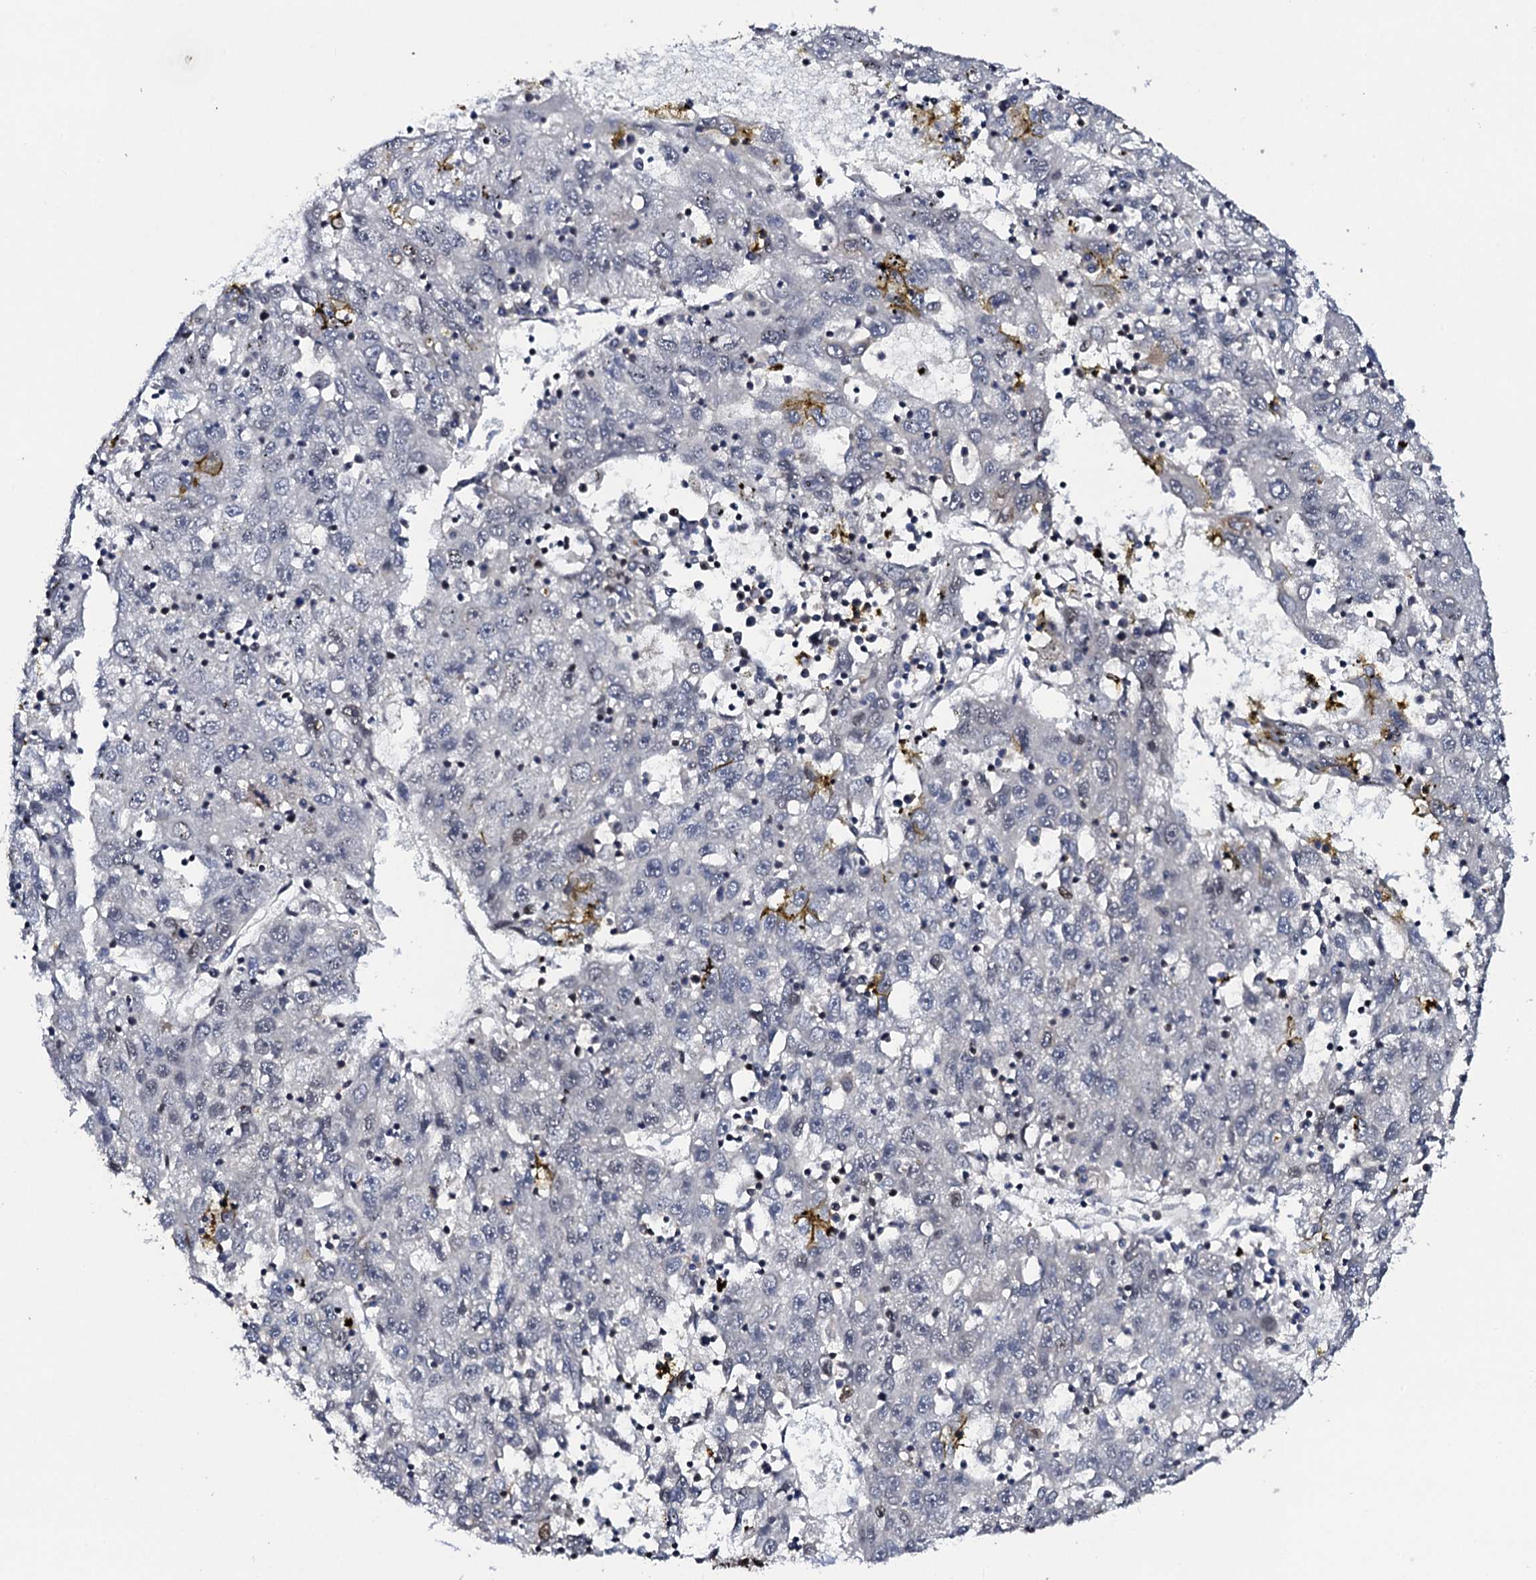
{"staining": {"intensity": "weak", "quantity": "<25%", "location": "nuclear"}, "tissue": "liver cancer", "cell_type": "Tumor cells", "image_type": "cancer", "snomed": [{"axis": "morphology", "description": "Carcinoma, Hepatocellular, NOS"}, {"axis": "topography", "description": "Liver"}], "caption": "Immunohistochemical staining of human liver hepatocellular carcinoma displays no significant expression in tumor cells. (Immunohistochemistry (ihc), brightfield microscopy, high magnification).", "gene": "CSTF3", "patient": {"sex": "male", "age": 49}}